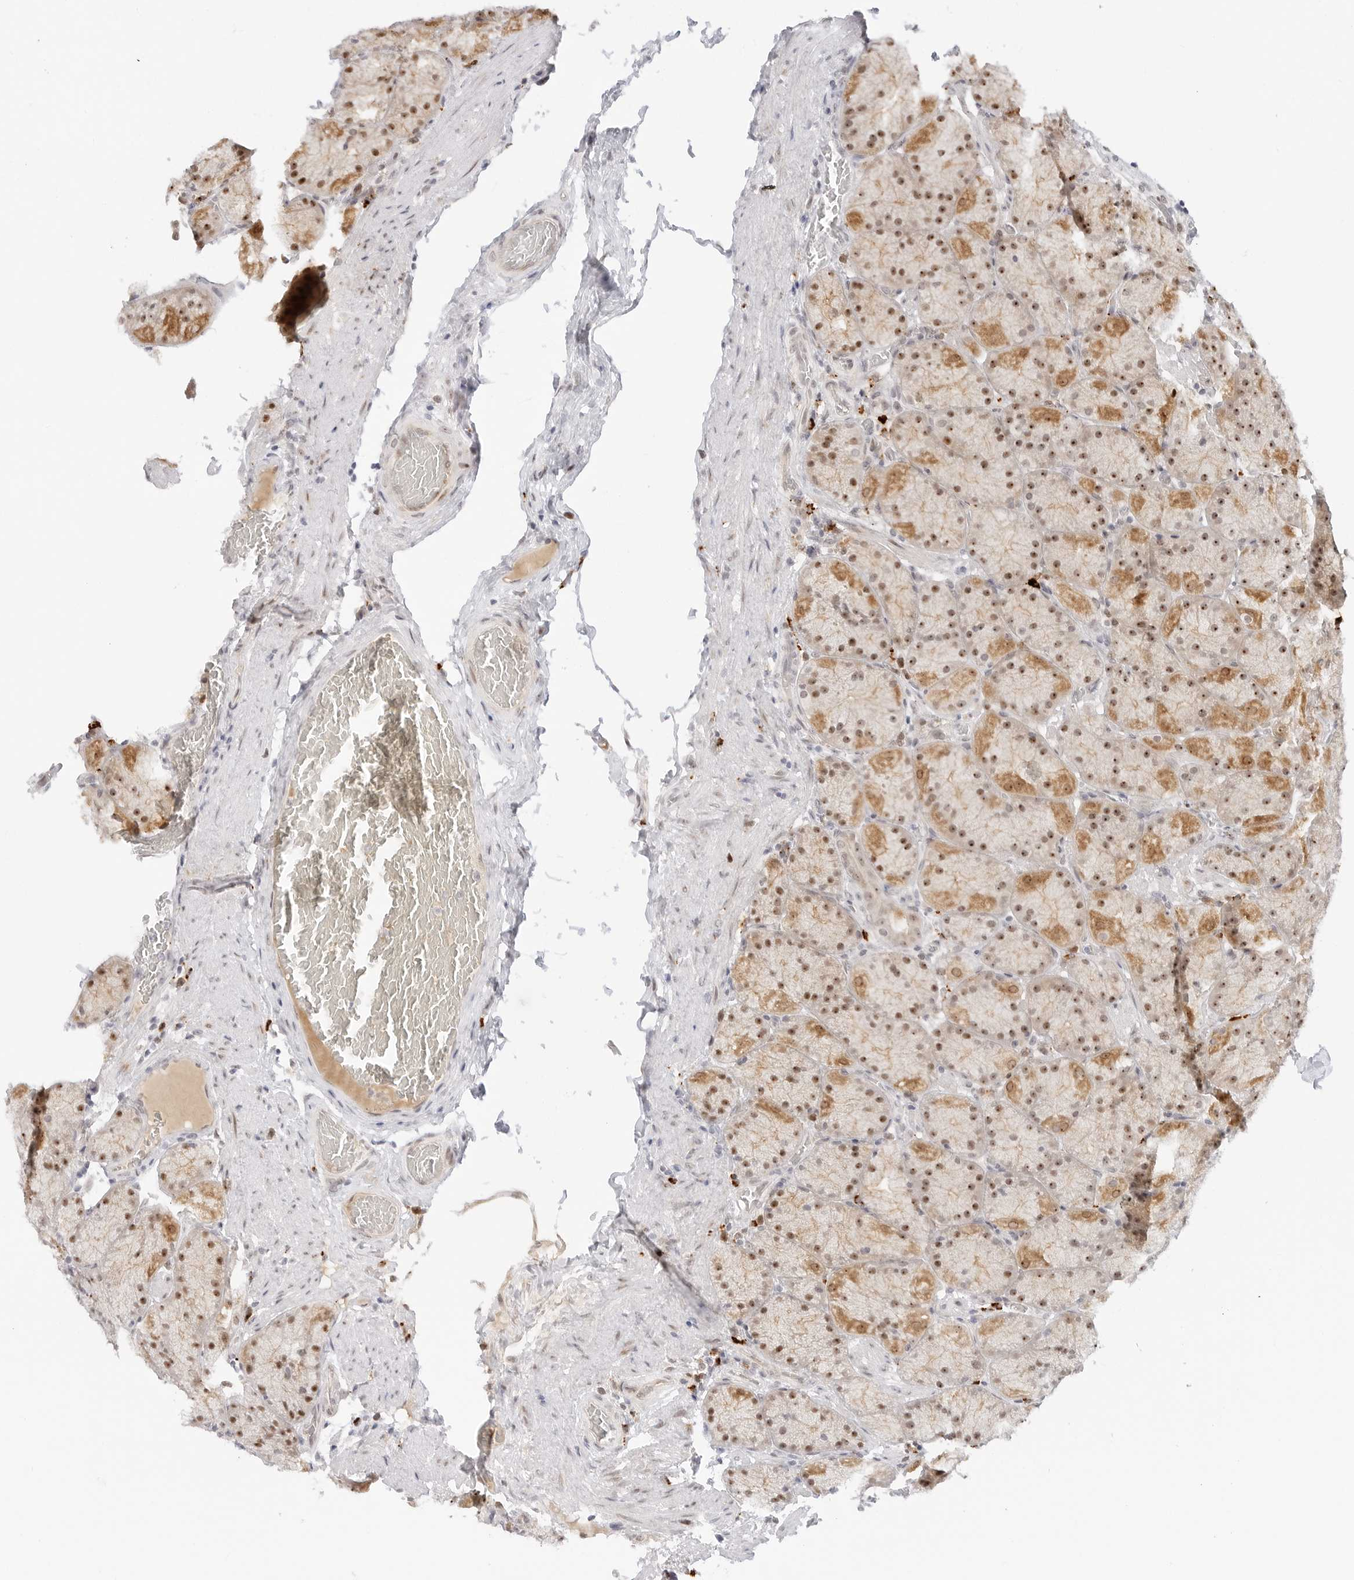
{"staining": {"intensity": "moderate", "quantity": "25%-75%", "location": "cytoplasmic/membranous,nuclear"}, "tissue": "stomach", "cell_type": "Glandular cells", "image_type": "normal", "snomed": [{"axis": "morphology", "description": "Normal tissue, NOS"}, {"axis": "topography", "description": "Stomach, upper"}, {"axis": "topography", "description": "Stomach"}], "caption": "Protein analysis of normal stomach shows moderate cytoplasmic/membranous,nuclear positivity in approximately 25%-75% of glandular cells.", "gene": "HIPK3", "patient": {"sex": "male", "age": 48}}